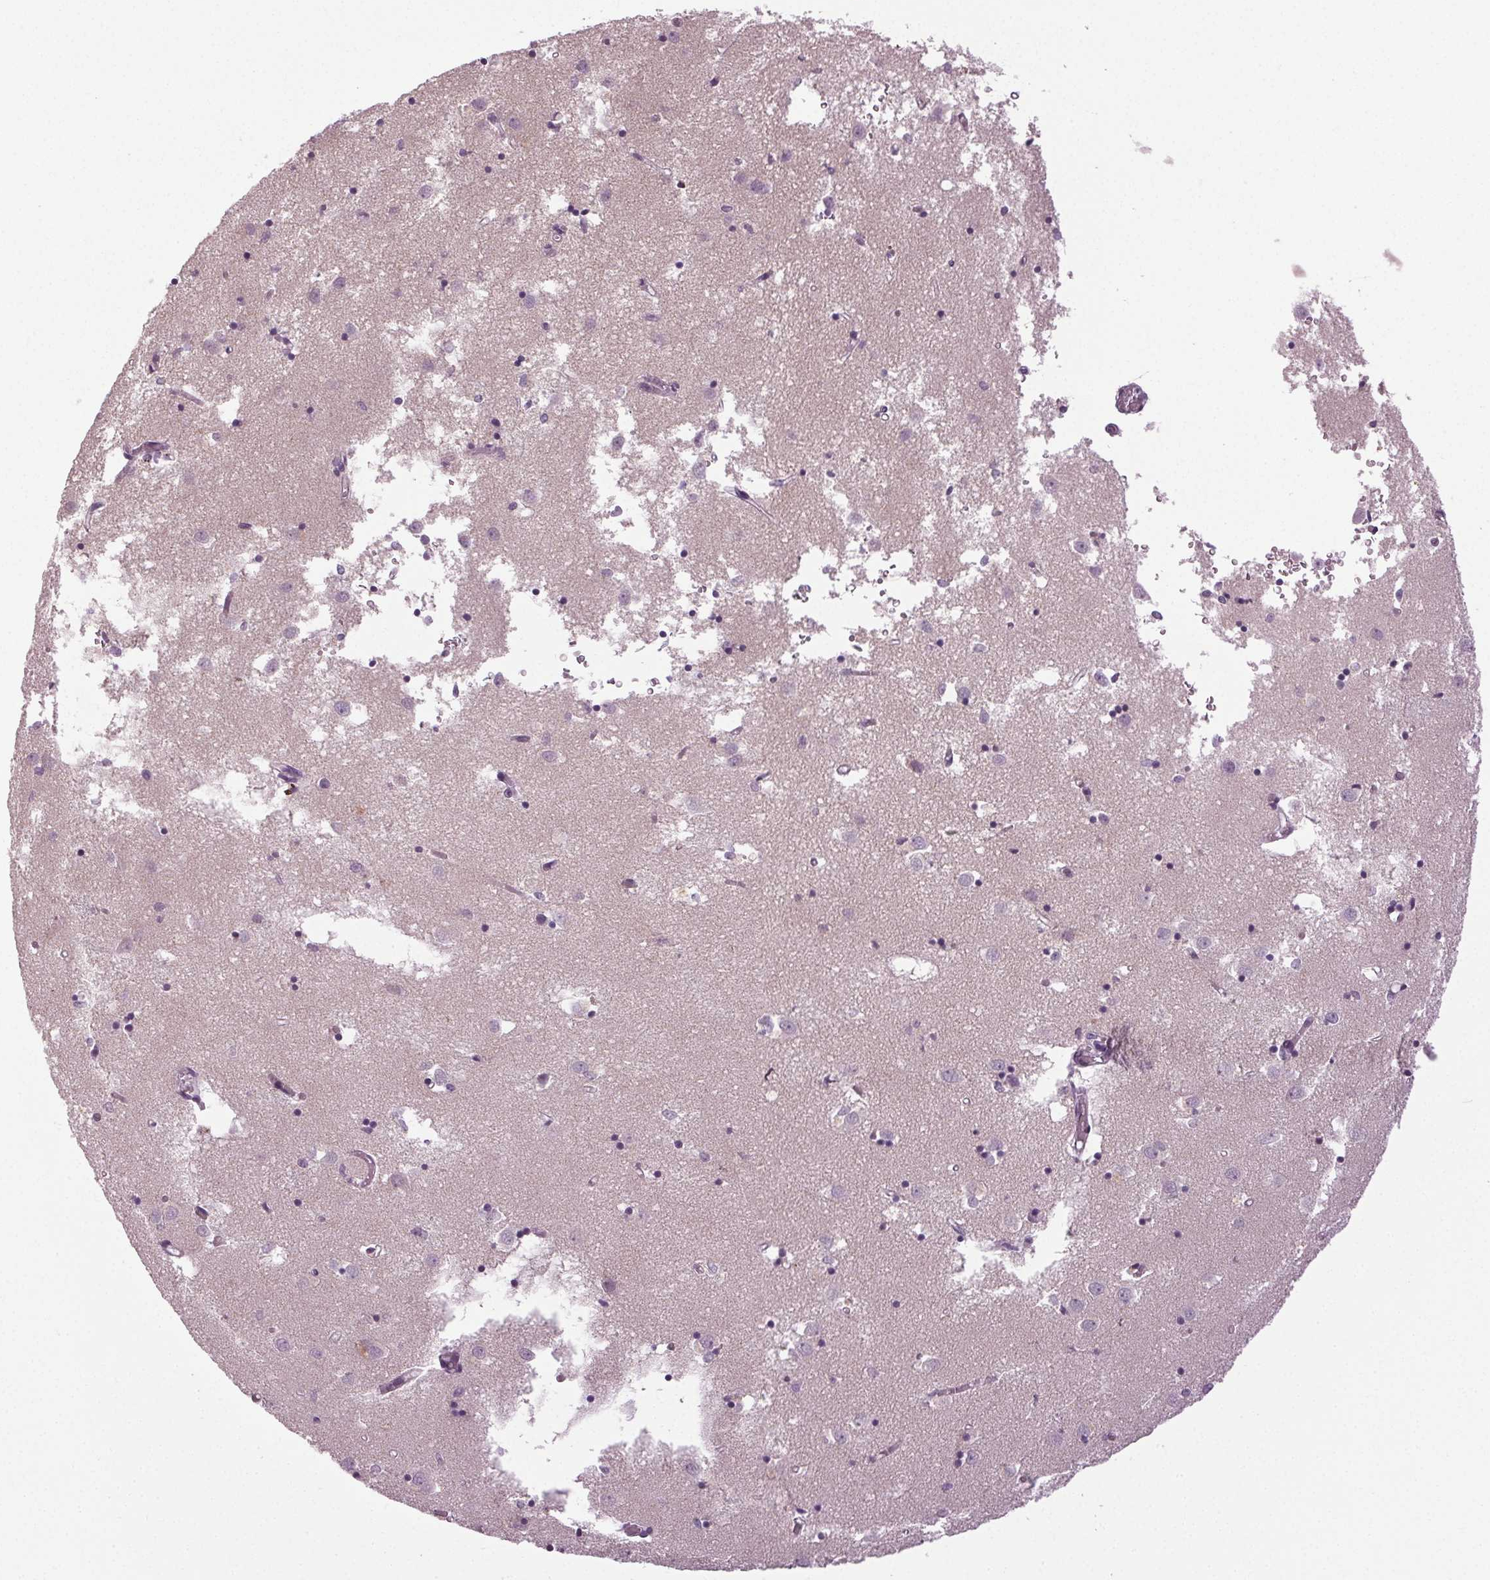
{"staining": {"intensity": "negative", "quantity": "none", "location": "none"}, "tissue": "caudate", "cell_type": "Glial cells", "image_type": "normal", "snomed": [{"axis": "morphology", "description": "Normal tissue, NOS"}, {"axis": "topography", "description": "Lateral ventricle wall"}], "caption": "Immunohistochemistry image of normal caudate: human caudate stained with DAB (3,3'-diaminobenzidine) demonstrates no significant protein positivity in glial cells. The staining was performed using DAB (3,3'-diaminobenzidine) to visualize the protein expression in brown, while the nuclei were stained in blue with hematoxylin (Magnification: 20x).", "gene": "DNAH12", "patient": {"sex": "male", "age": 70}}